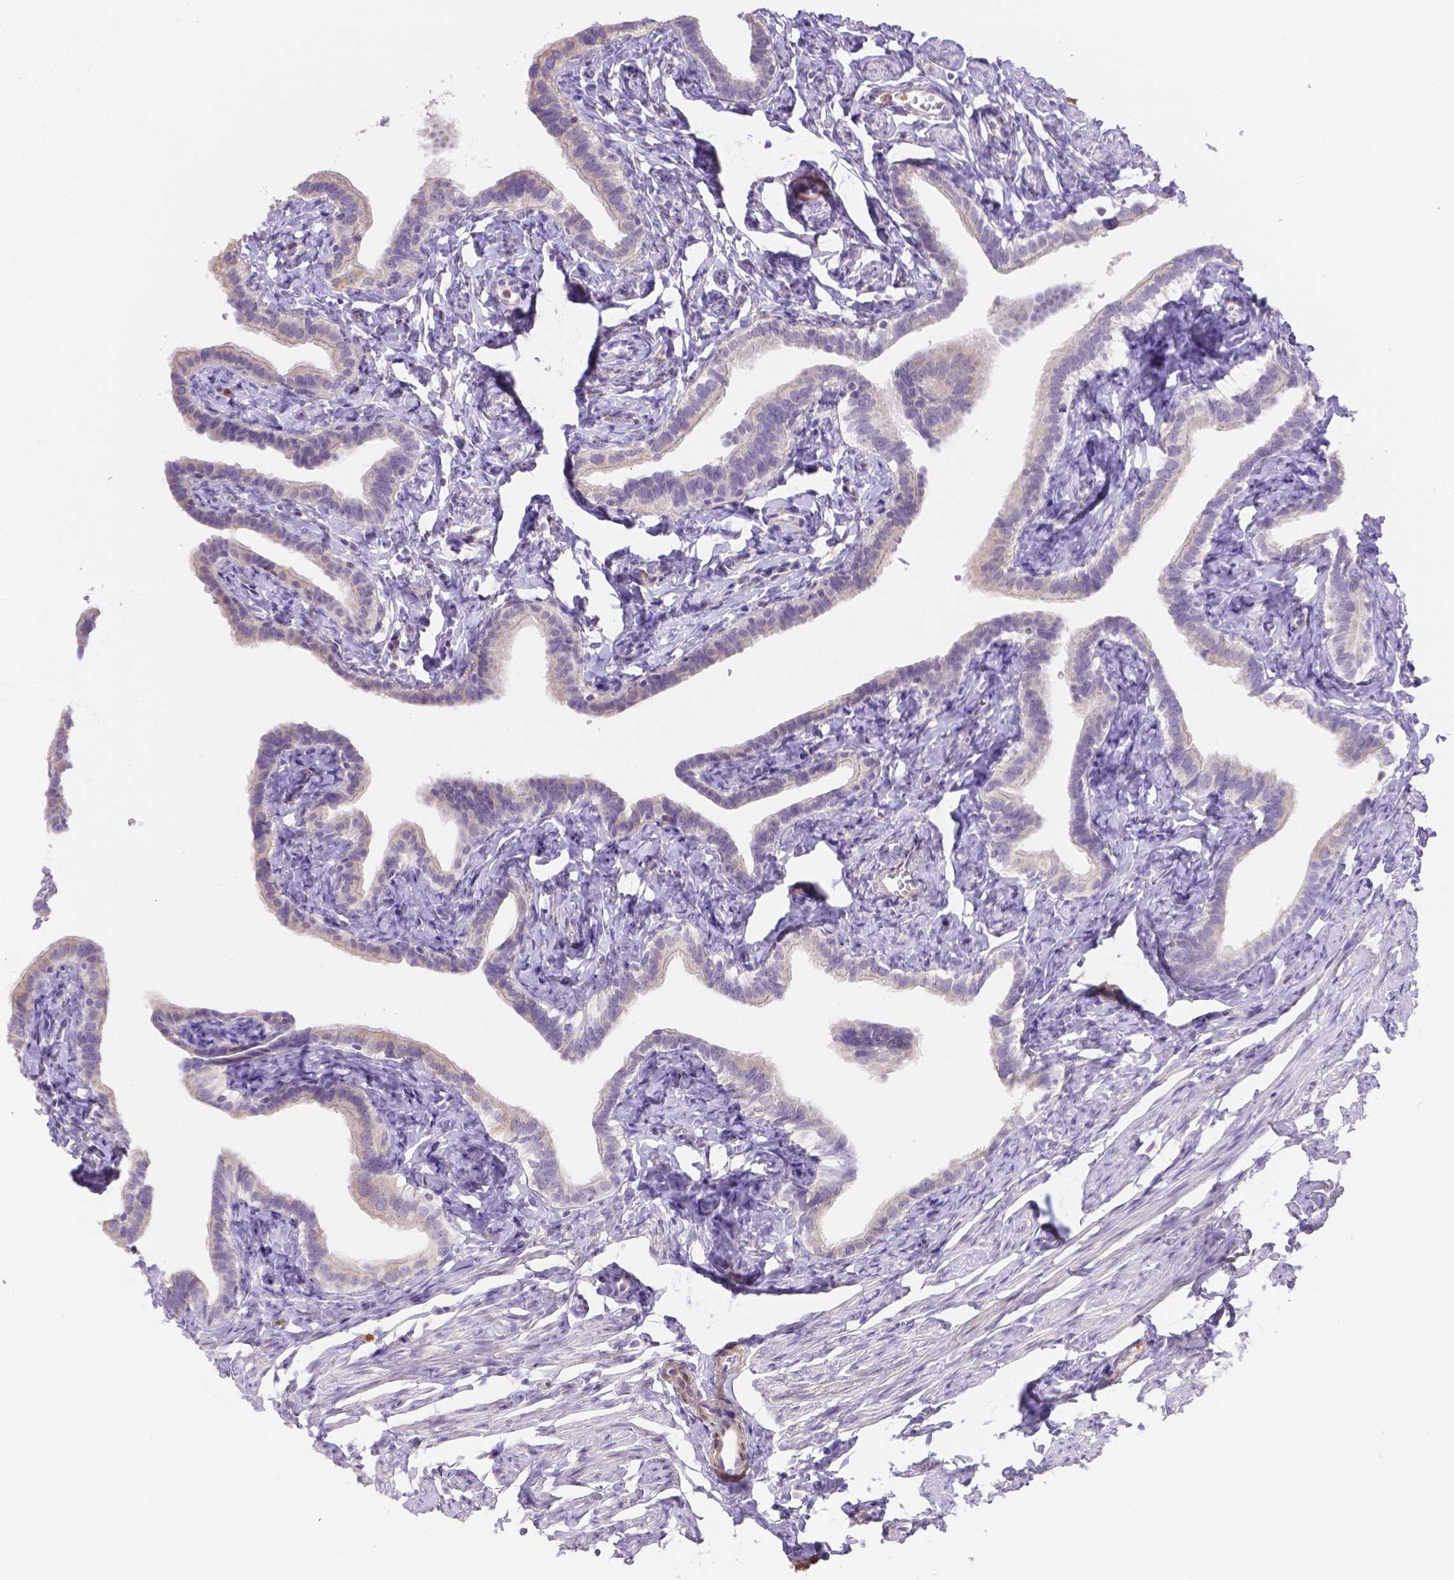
{"staining": {"intensity": "negative", "quantity": "none", "location": "none"}, "tissue": "fallopian tube", "cell_type": "Glandular cells", "image_type": "normal", "snomed": [{"axis": "morphology", "description": "Normal tissue, NOS"}, {"axis": "topography", "description": "Fallopian tube"}], "caption": "A high-resolution micrograph shows IHC staining of benign fallopian tube, which exhibits no significant staining in glandular cells.", "gene": "NXPE2", "patient": {"sex": "female", "age": 41}}